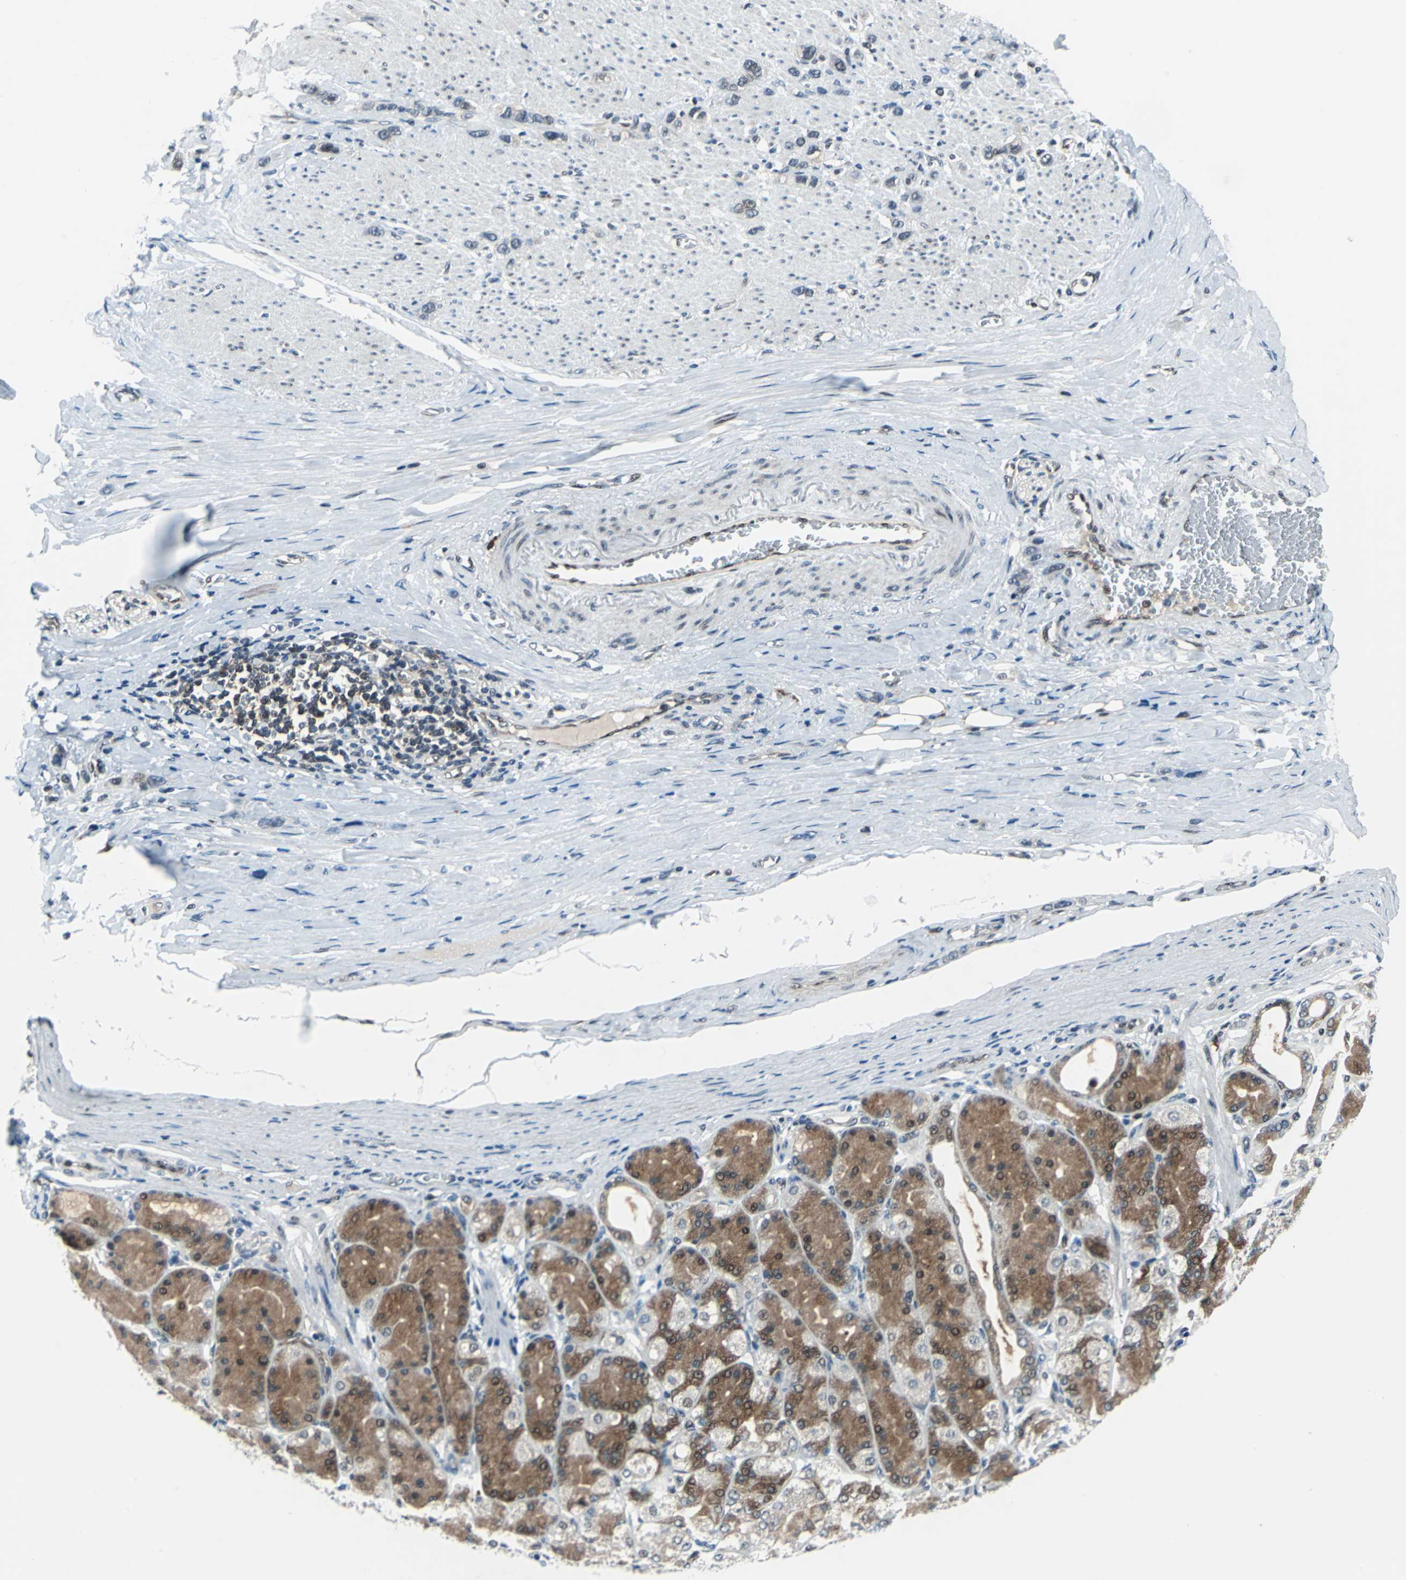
{"staining": {"intensity": "weak", "quantity": "<25%", "location": "cytoplasmic/membranous"}, "tissue": "stomach cancer", "cell_type": "Tumor cells", "image_type": "cancer", "snomed": [{"axis": "morphology", "description": "Normal tissue, NOS"}, {"axis": "morphology", "description": "Adenocarcinoma, NOS"}, {"axis": "morphology", "description": "Adenocarcinoma, High grade"}, {"axis": "topography", "description": "Stomach, upper"}, {"axis": "topography", "description": "Stomach"}], "caption": "There is no significant expression in tumor cells of adenocarcinoma (stomach). (Immunohistochemistry, brightfield microscopy, high magnification).", "gene": "POLR3K", "patient": {"sex": "female", "age": 65}}